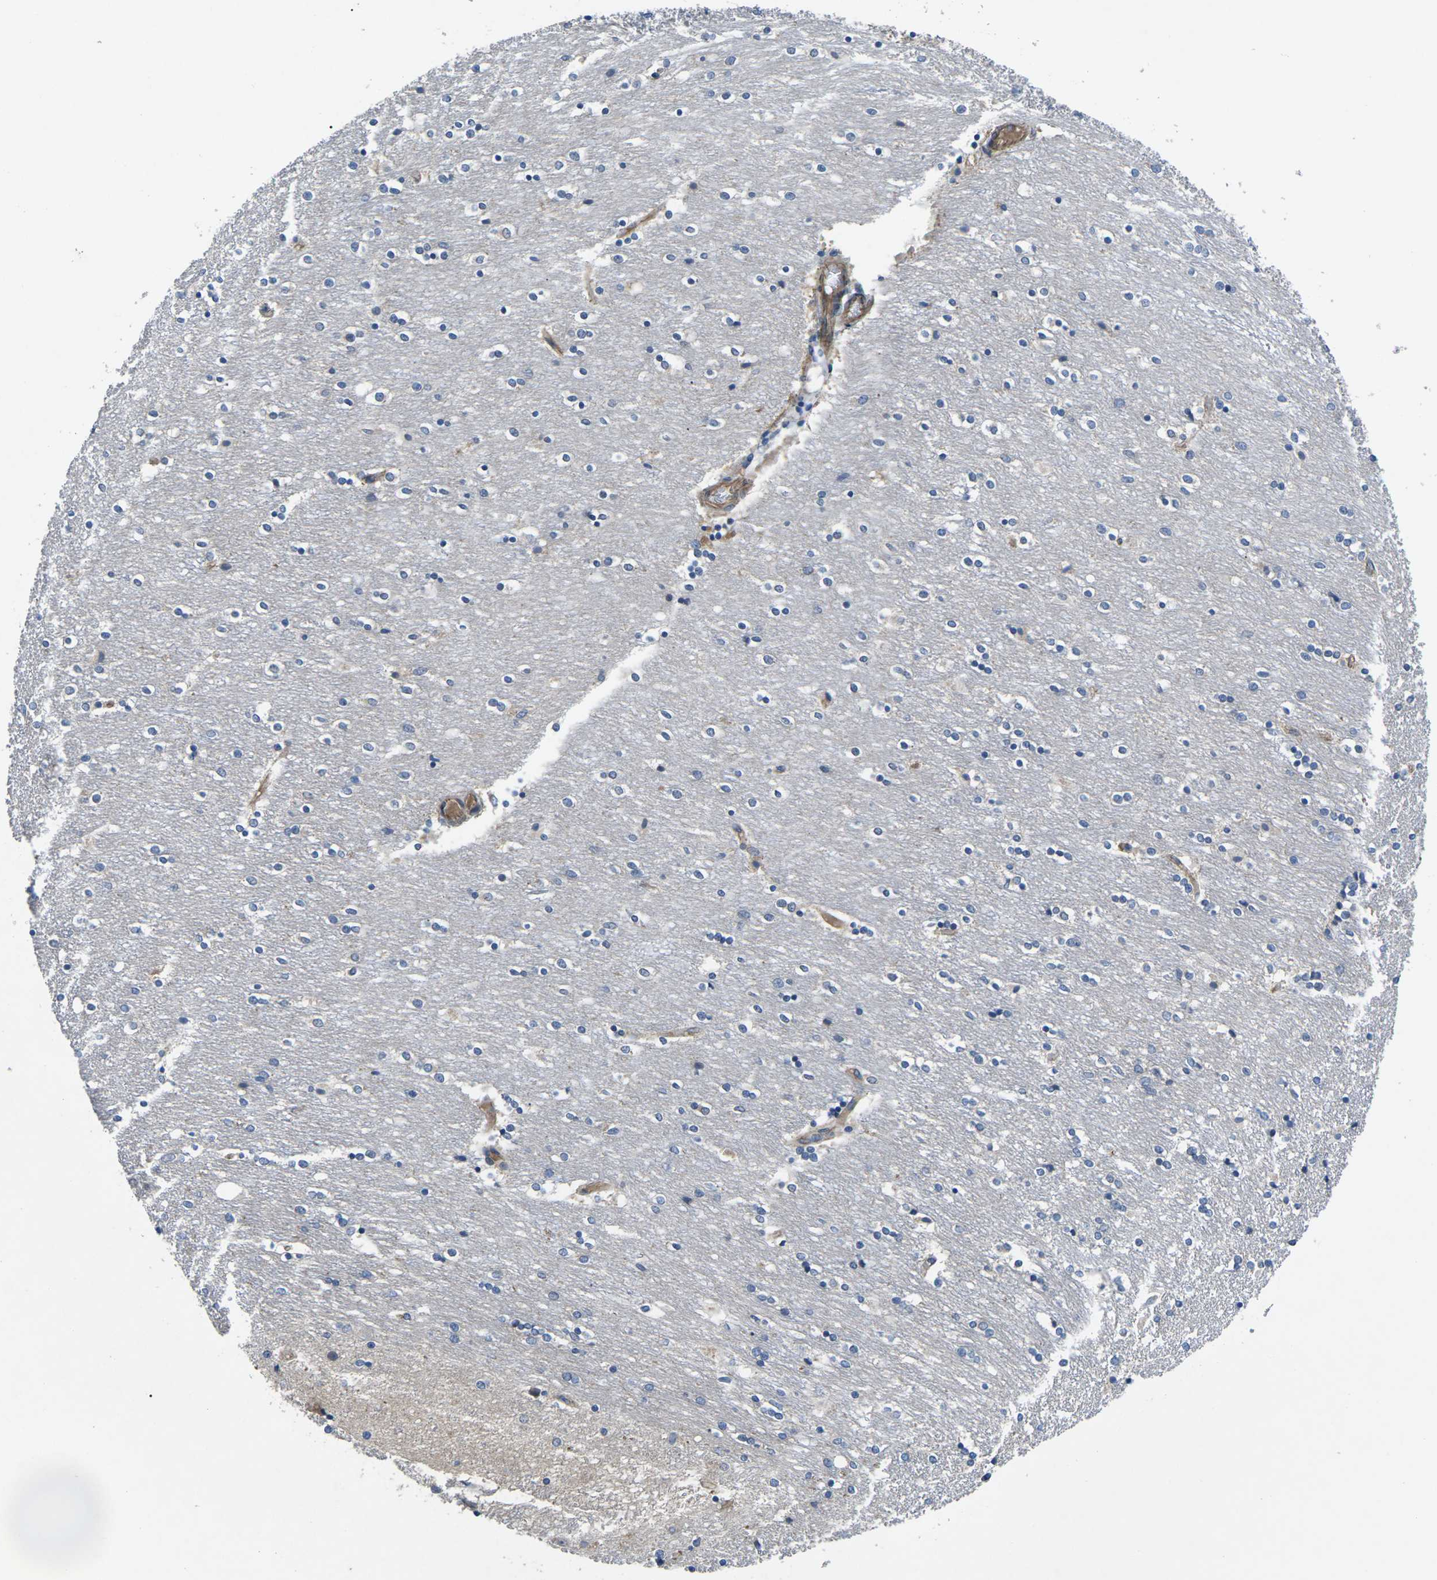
{"staining": {"intensity": "negative", "quantity": "none", "location": "none"}, "tissue": "caudate", "cell_type": "Glial cells", "image_type": "normal", "snomed": [{"axis": "morphology", "description": "Normal tissue, NOS"}, {"axis": "topography", "description": "Lateral ventricle wall"}], "caption": "Glial cells show no significant expression in benign caudate.", "gene": "CTNND1", "patient": {"sex": "female", "age": 54}}